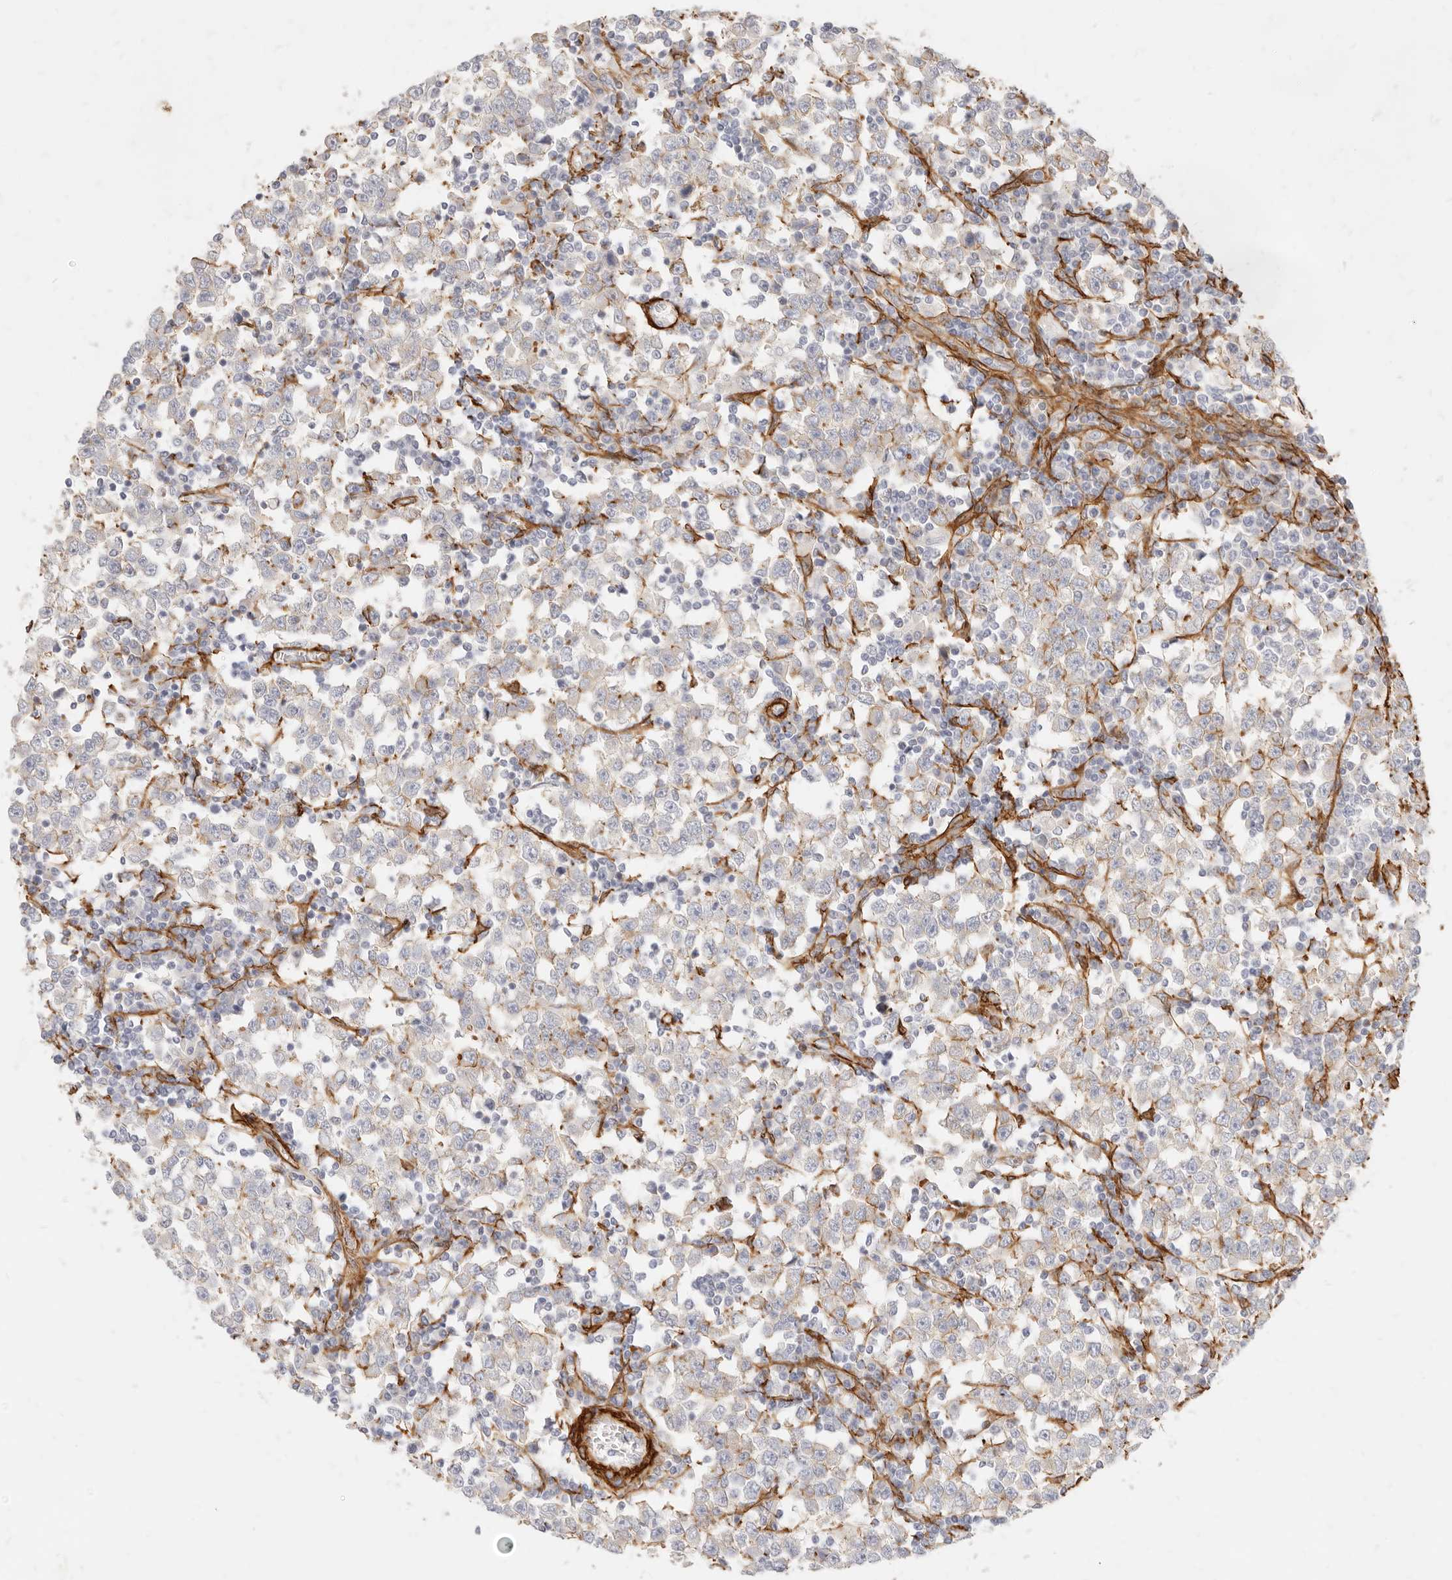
{"staining": {"intensity": "weak", "quantity": "25%-75%", "location": "cytoplasmic/membranous"}, "tissue": "testis cancer", "cell_type": "Tumor cells", "image_type": "cancer", "snomed": [{"axis": "morphology", "description": "Seminoma, NOS"}, {"axis": "topography", "description": "Testis"}], "caption": "Protein expression analysis of human testis seminoma reveals weak cytoplasmic/membranous positivity in approximately 25%-75% of tumor cells.", "gene": "TMTC2", "patient": {"sex": "male", "age": 65}}